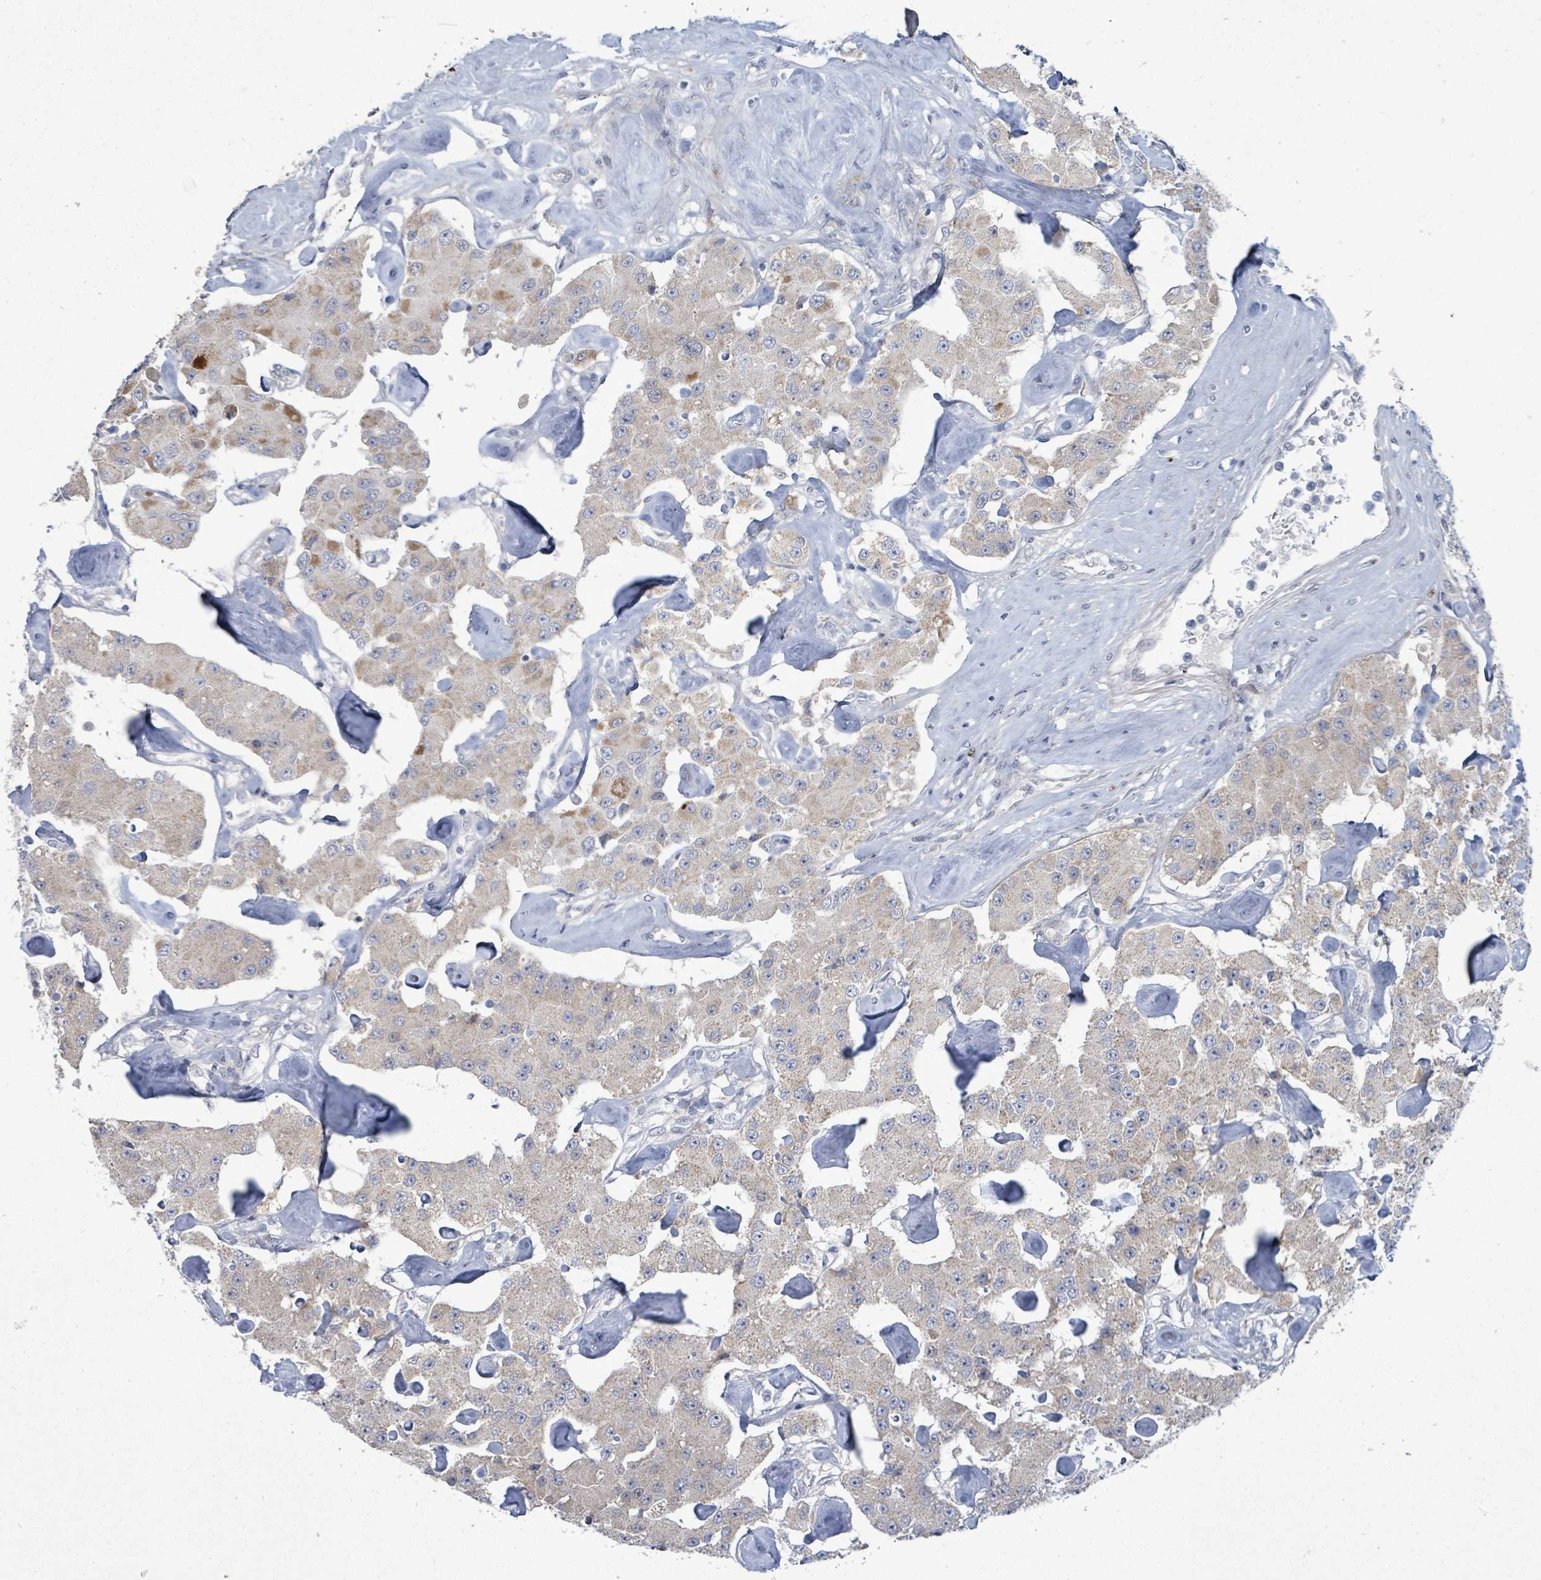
{"staining": {"intensity": "moderate", "quantity": "<25%", "location": "cytoplasmic/membranous"}, "tissue": "carcinoid", "cell_type": "Tumor cells", "image_type": "cancer", "snomed": [{"axis": "morphology", "description": "Carcinoid, malignant, NOS"}, {"axis": "topography", "description": "Pancreas"}], "caption": "IHC (DAB (3,3'-diaminobenzidine)) staining of carcinoid (malignant) displays moderate cytoplasmic/membranous protein staining in approximately <25% of tumor cells.", "gene": "ZFPM1", "patient": {"sex": "male", "age": 41}}